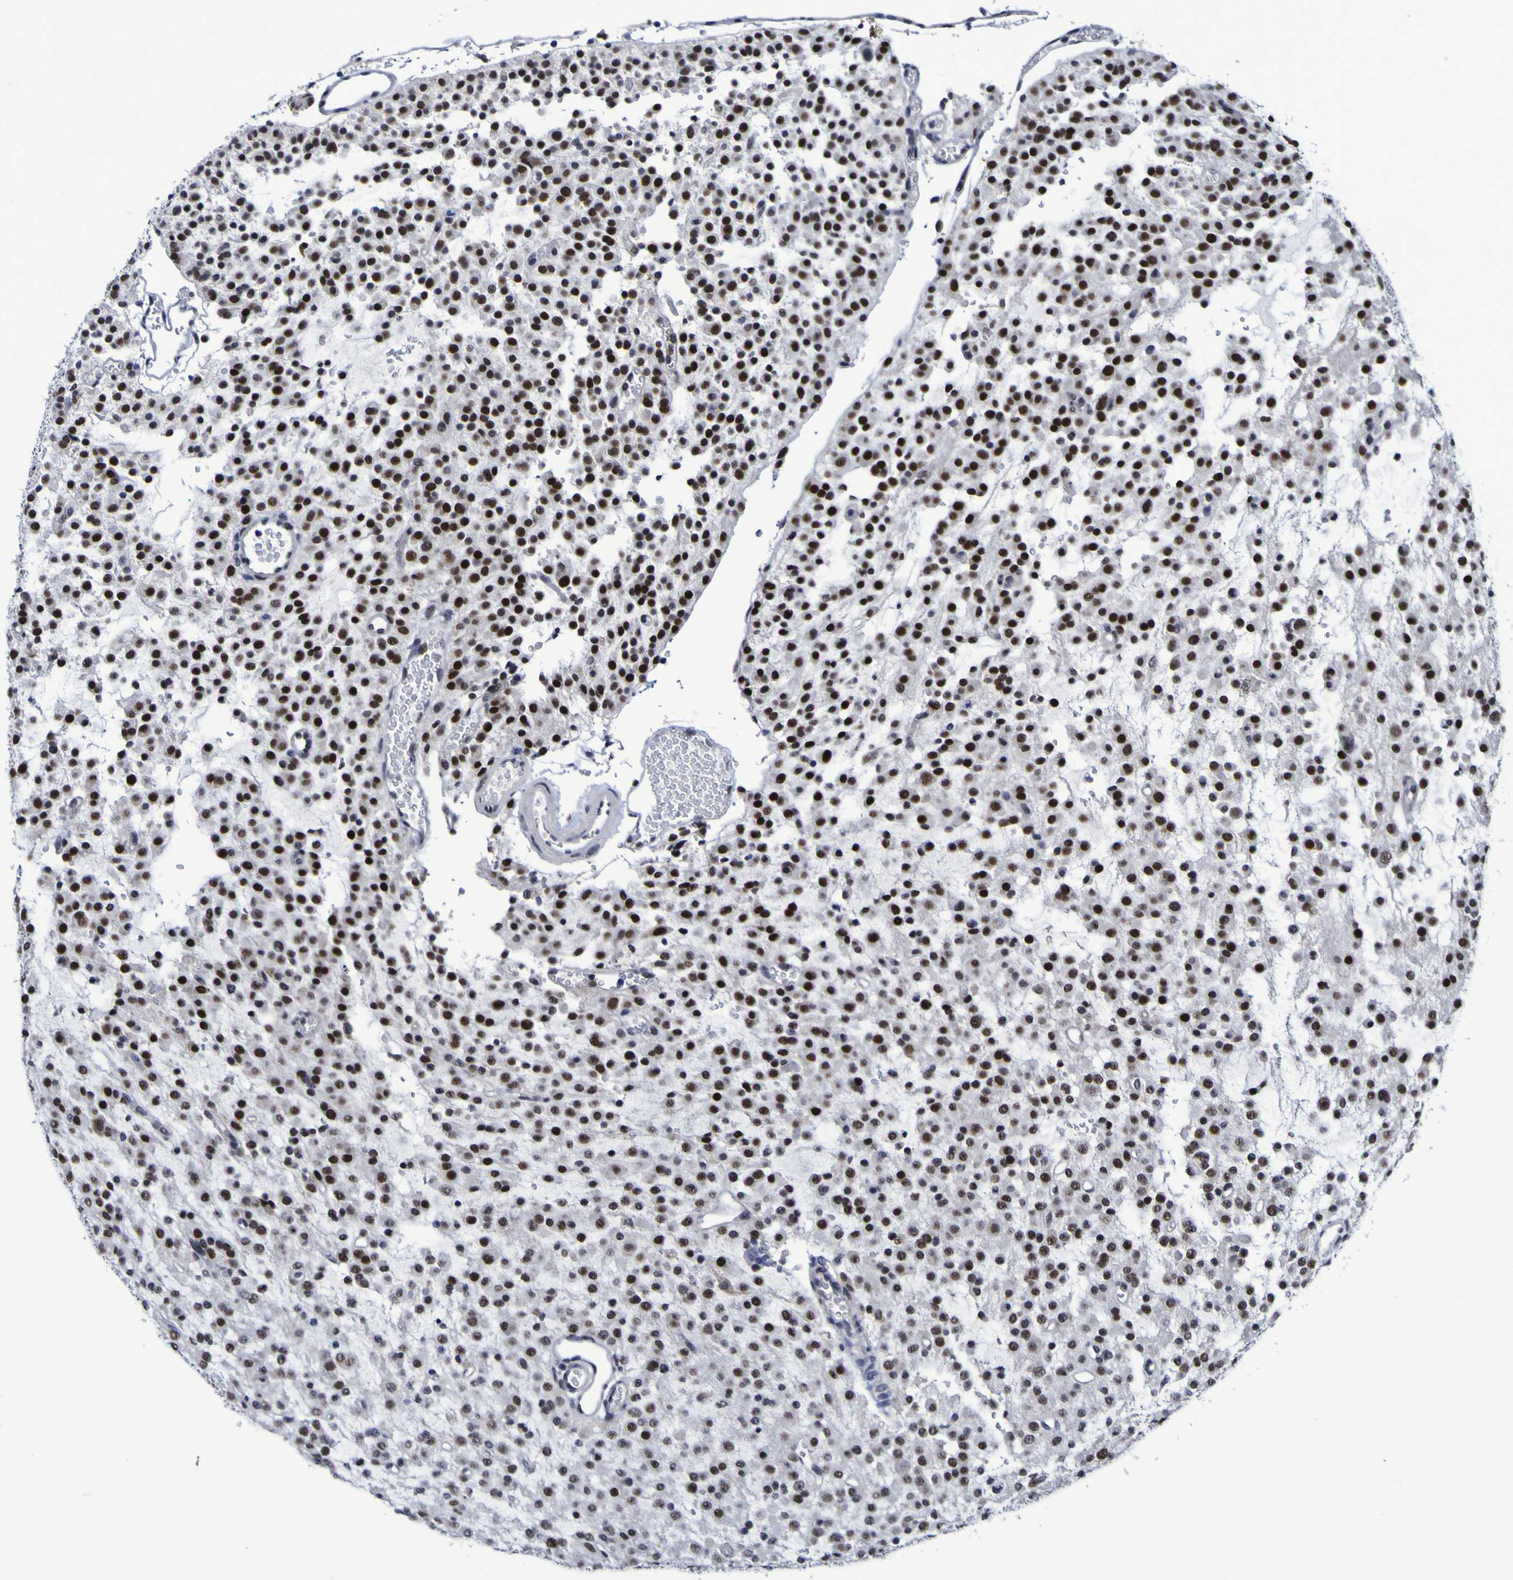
{"staining": {"intensity": "strong", "quantity": ">75%", "location": "nuclear"}, "tissue": "glioma", "cell_type": "Tumor cells", "image_type": "cancer", "snomed": [{"axis": "morphology", "description": "Glioma, malignant, Low grade"}, {"axis": "topography", "description": "Brain"}], "caption": "Immunohistochemistry histopathology image of neoplastic tissue: human malignant glioma (low-grade) stained using IHC demonstrates high levels of strong protein expression localized specifically in the nuclear of tumor cells, appearing as a nuclear brown color.", "gene": "MBD3", "patient": {"sex": "male", "age": 38}}